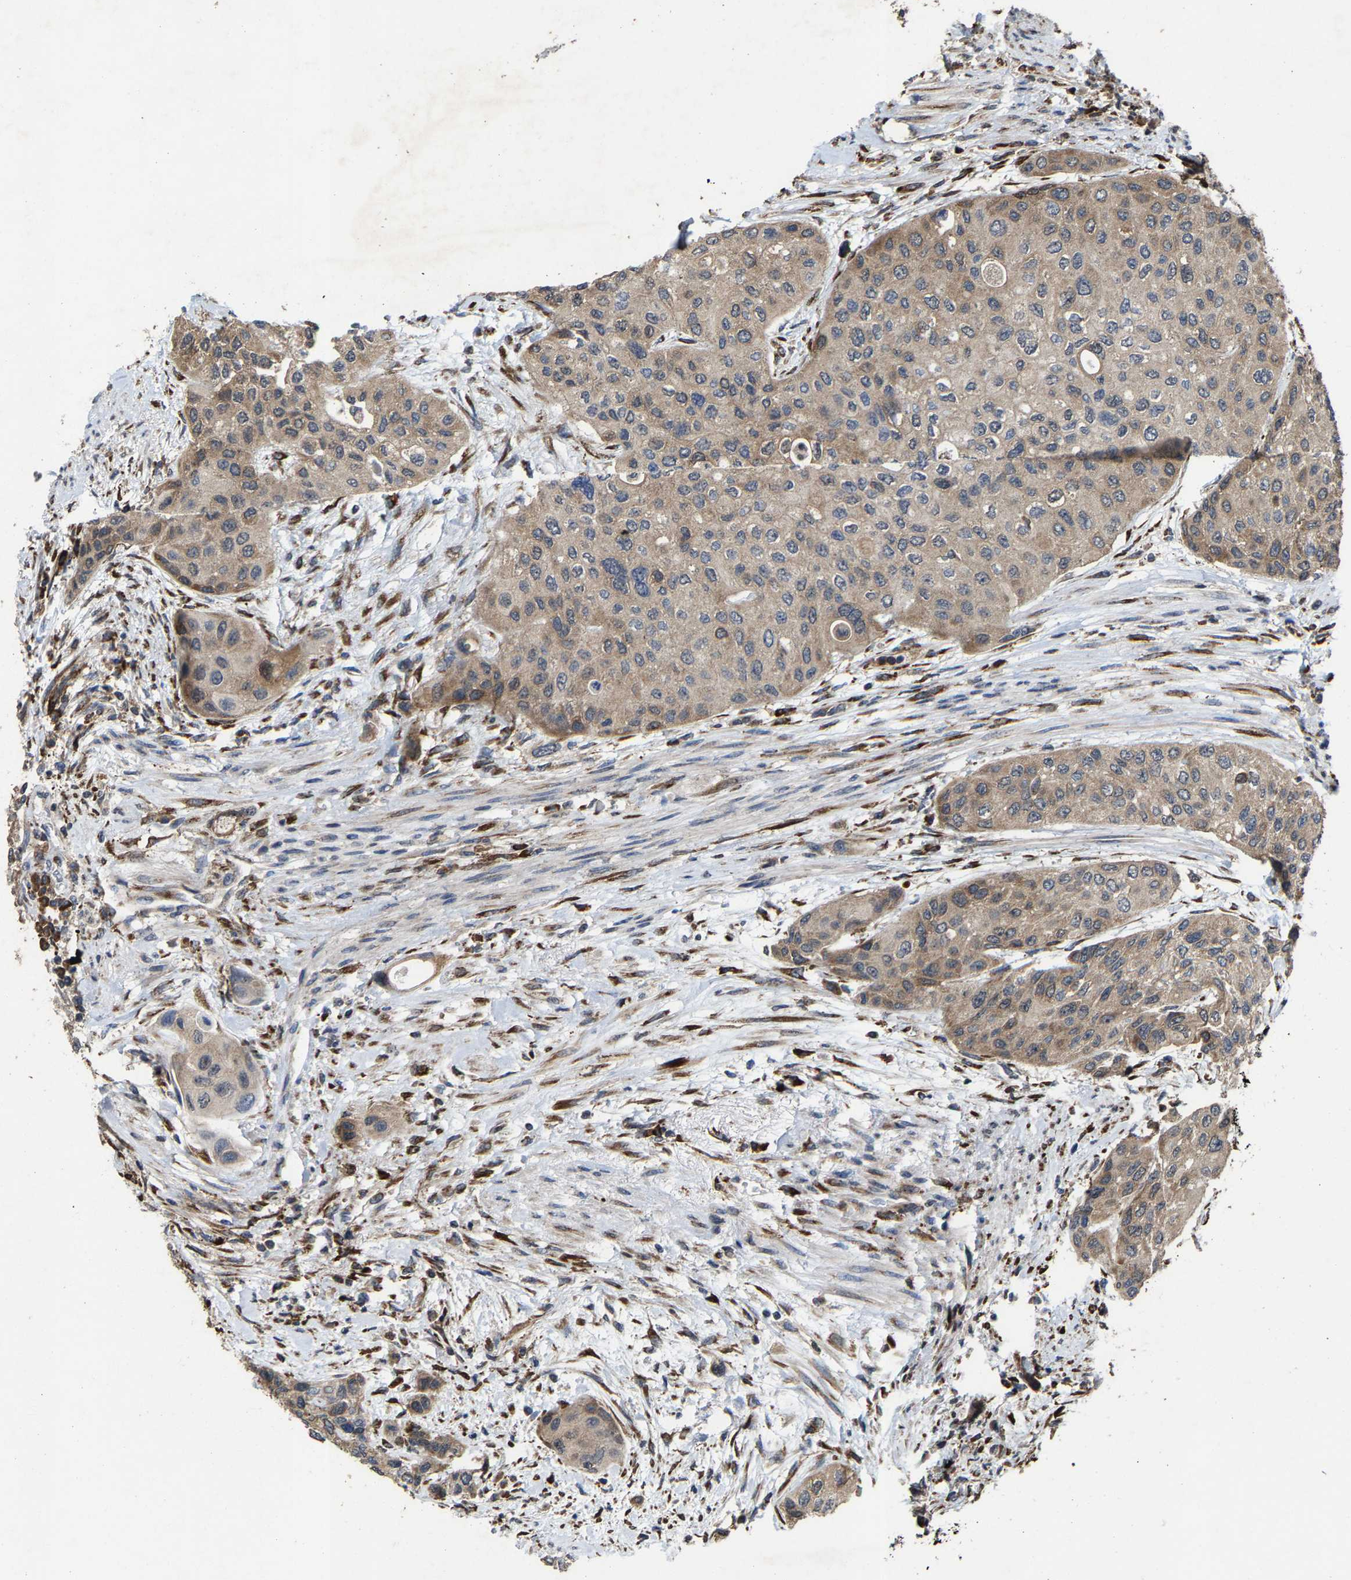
{"staining": {"intensity": "weak", "quantity": ">75%", "location": "cytoplasmic/membranous"}, "tissue": "urothelial cancer", "cell_type": "Tumor cells", "image_type": "cancer", "snomed": [{"axis": "morphology", "description": "Urothelial carcinoma, High grade"}, {"axis": "topography", "description": "Urinary bladder"}], "caption": "Immunohistochemical staining of urothelial cancer reveals low levels of weak cytoplasmic/membranous protein expression in about >75% of tumor cells. (DAB IHC, brown staining for protein, blue staining for nuclei).", "gene": "FGD3", "patient": {"sex": "female", "age": 56}}